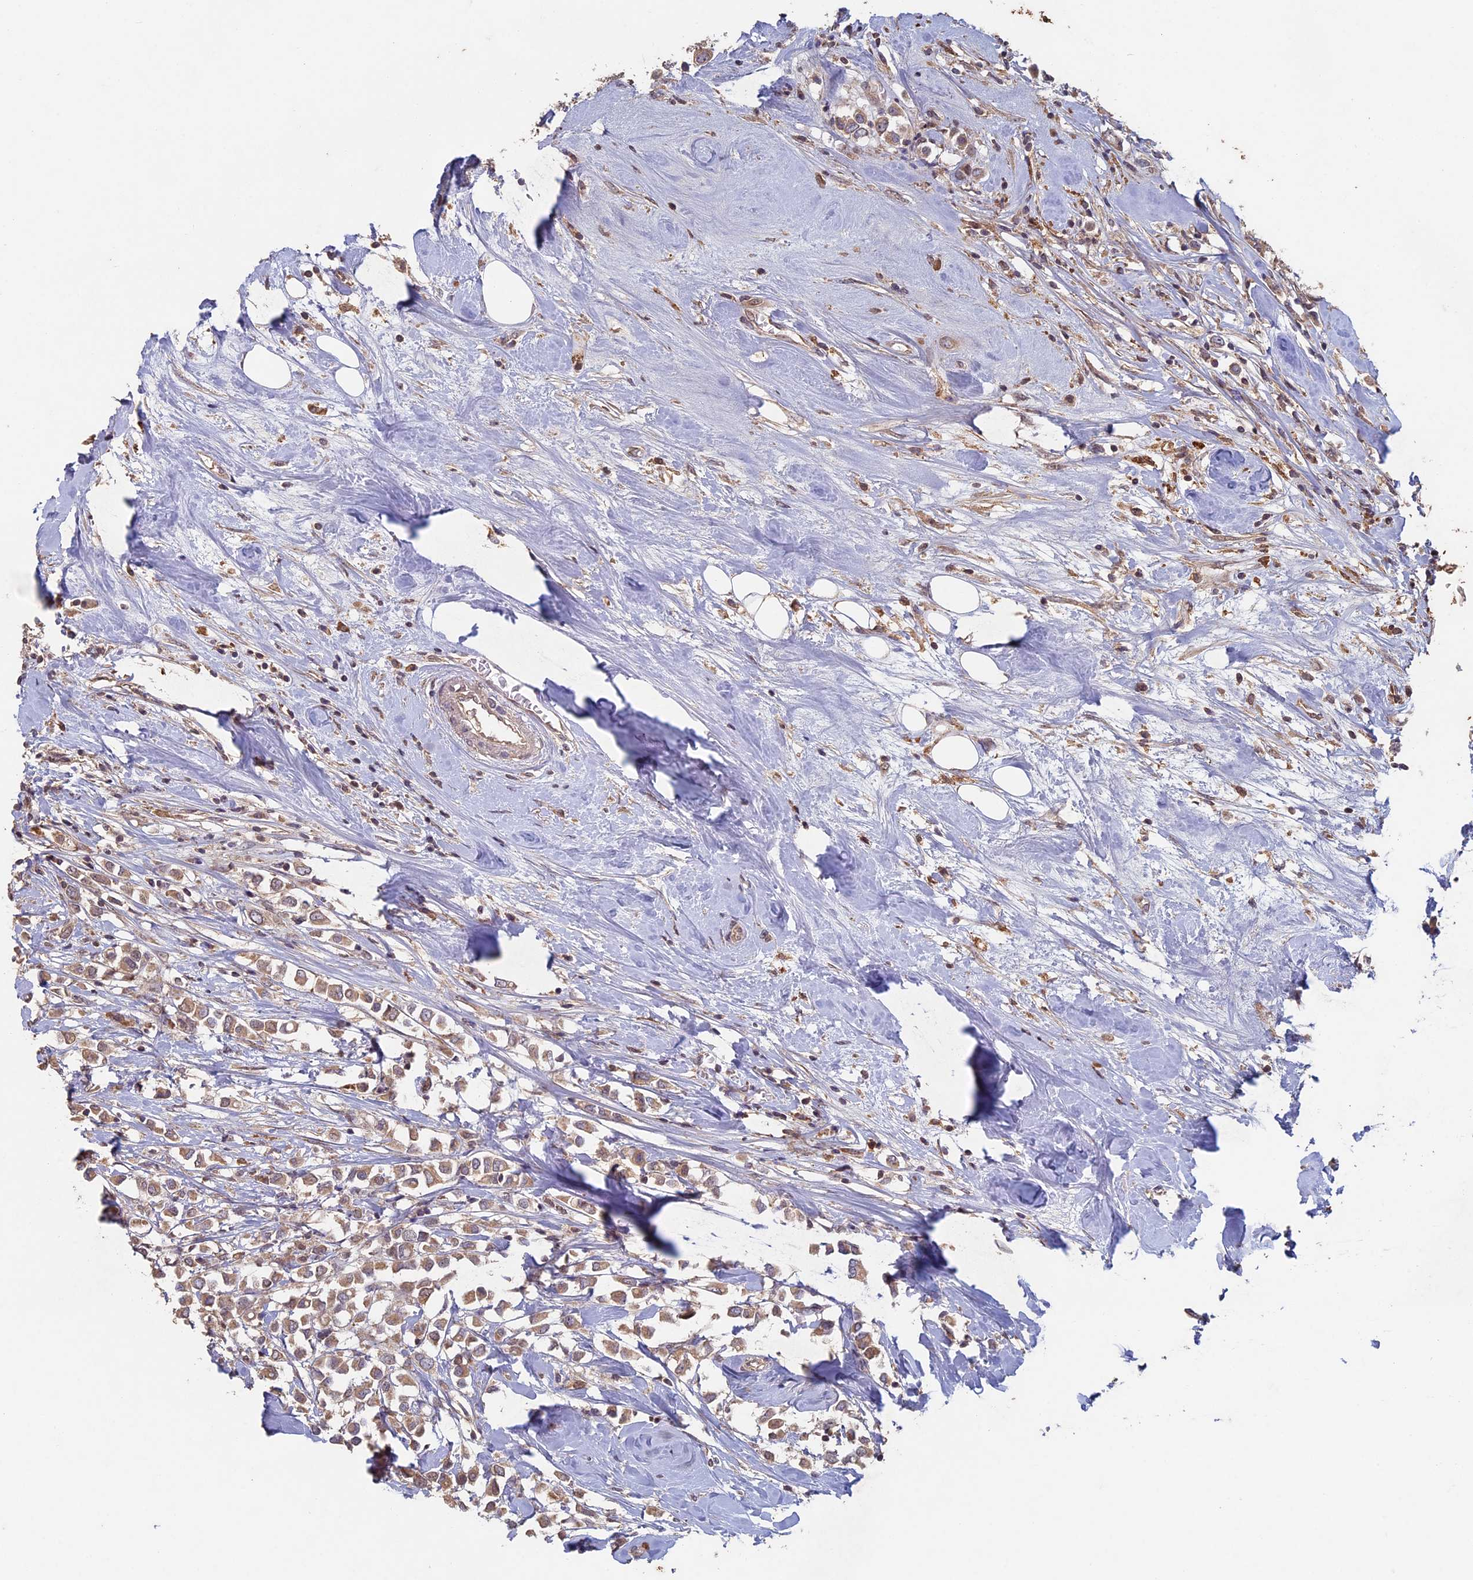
{"staining": {"intensity": "moderate", "quantity": ">75%", "location": "cytoplasmic/membranous"}, "tissue": "breast cancer", "cell_type": "Tumor cells", "image_type": "cancer", "snomed": [{"axis": "morphology", "description": "Duct carcinoma"}, {"axis": "topography", "description": "Breast"}], "caption": "Protein staining displays moderate cytoplasmic/membranous expression in approximately >75% of tumor cells in breast cancer (intraductal carcinoma). (DAB IHC with brightfield microscopy, high magnification).", "gene": "RCCD1", "patient": {"sex": "female", "age": 61}}